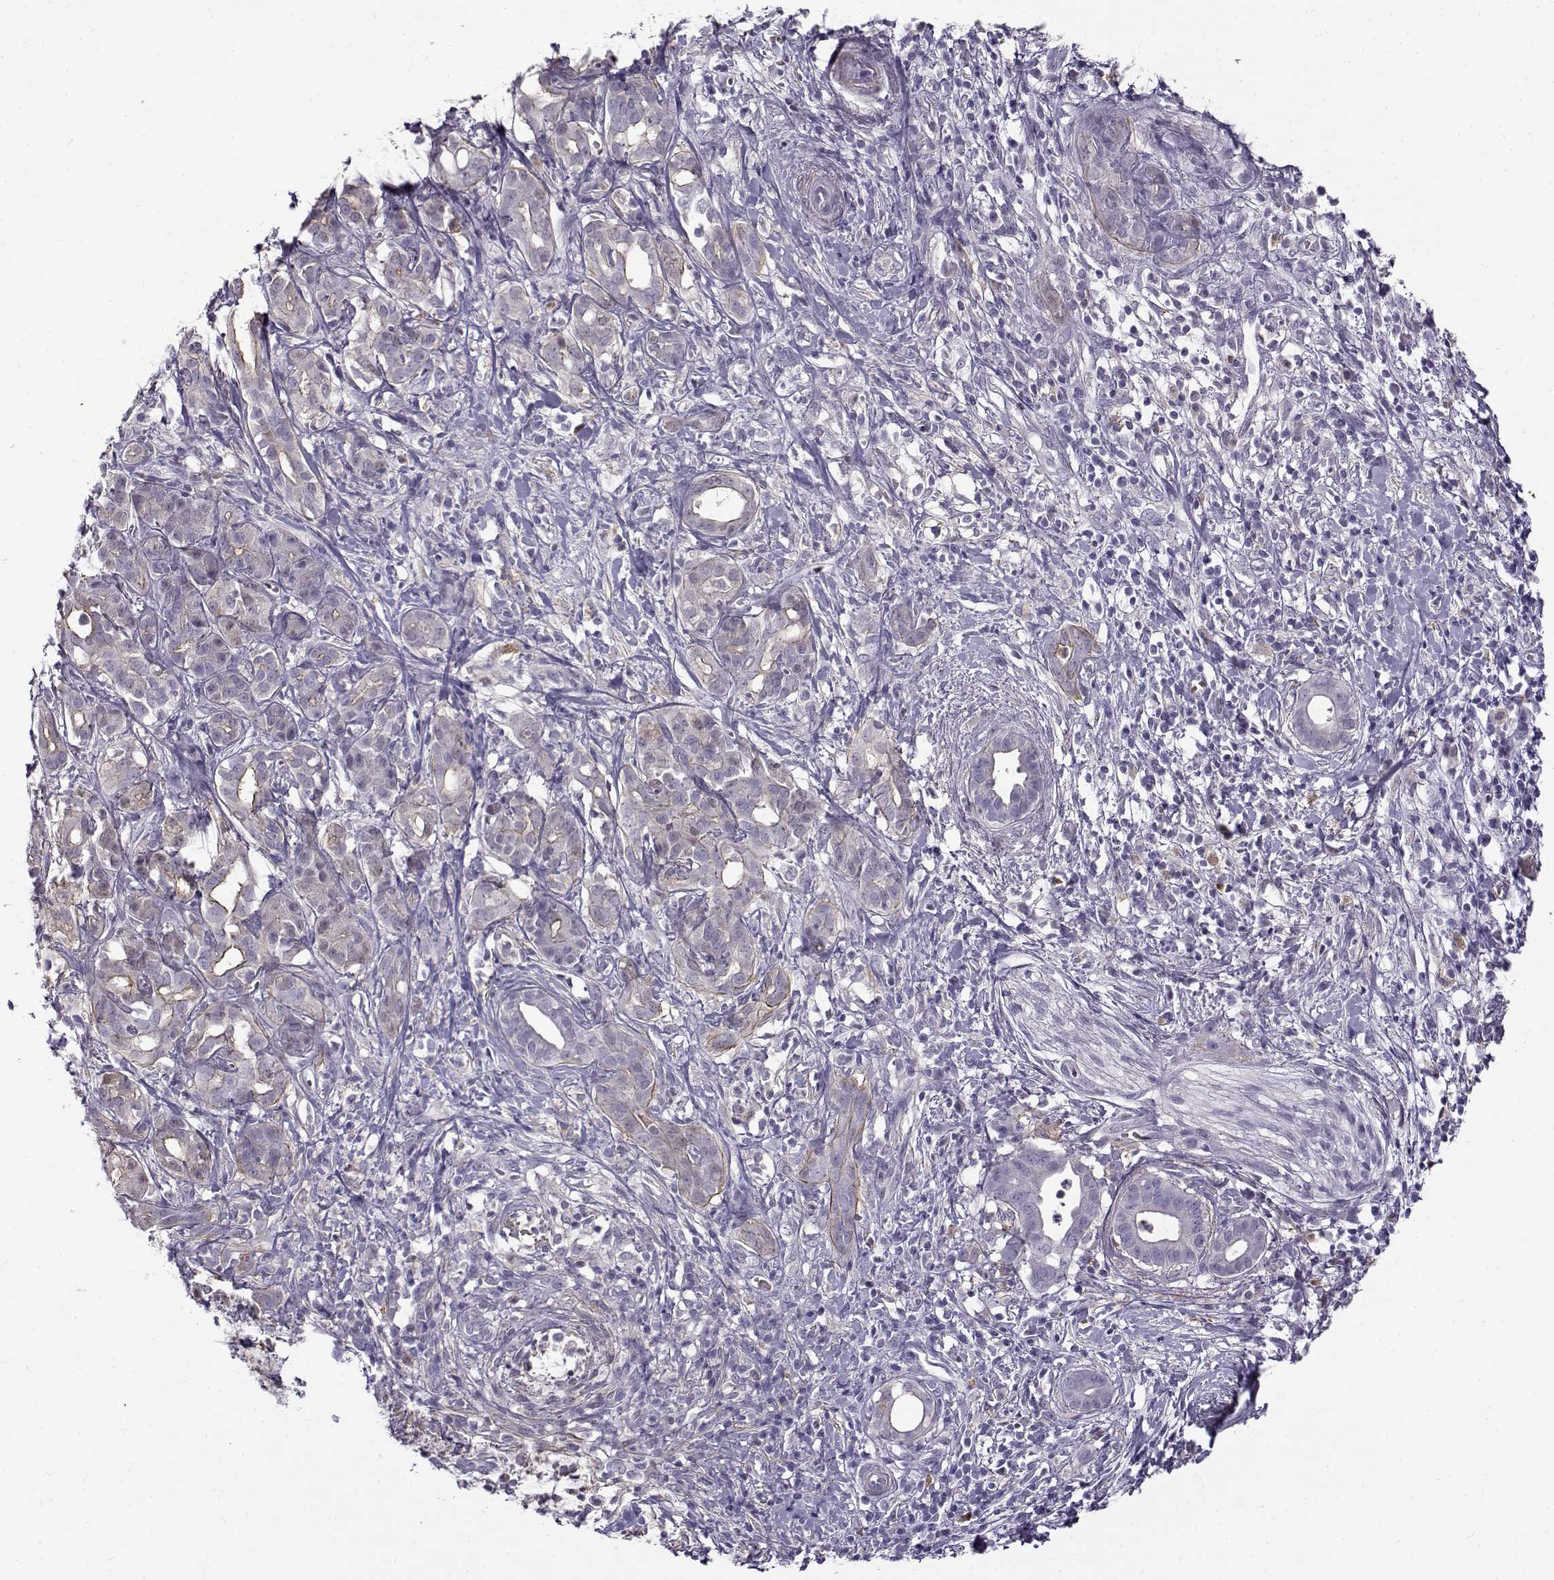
{"staining": {"intensity": "moderate", "quantity": "<25%", "location": "cytoplasmic/membranous"}, "tissue": "pancreatic cancer", "cell_type": "Tumor cells", "image_type": "cancer", "snomed": [{"axis": "morphology", "description": "Adenocarcinoma, NOS"}, {"axis": "topography", "description": "Pancreas"}], "caption": "Protein analysis of adenocarcinoma (pancreatic) tissue exhibits moderate cytoplasmic/membranous positivity in approximately <25% of tumor cells.", "gene": "UCP3", "patient": {"sex": "male", "age": 61}}